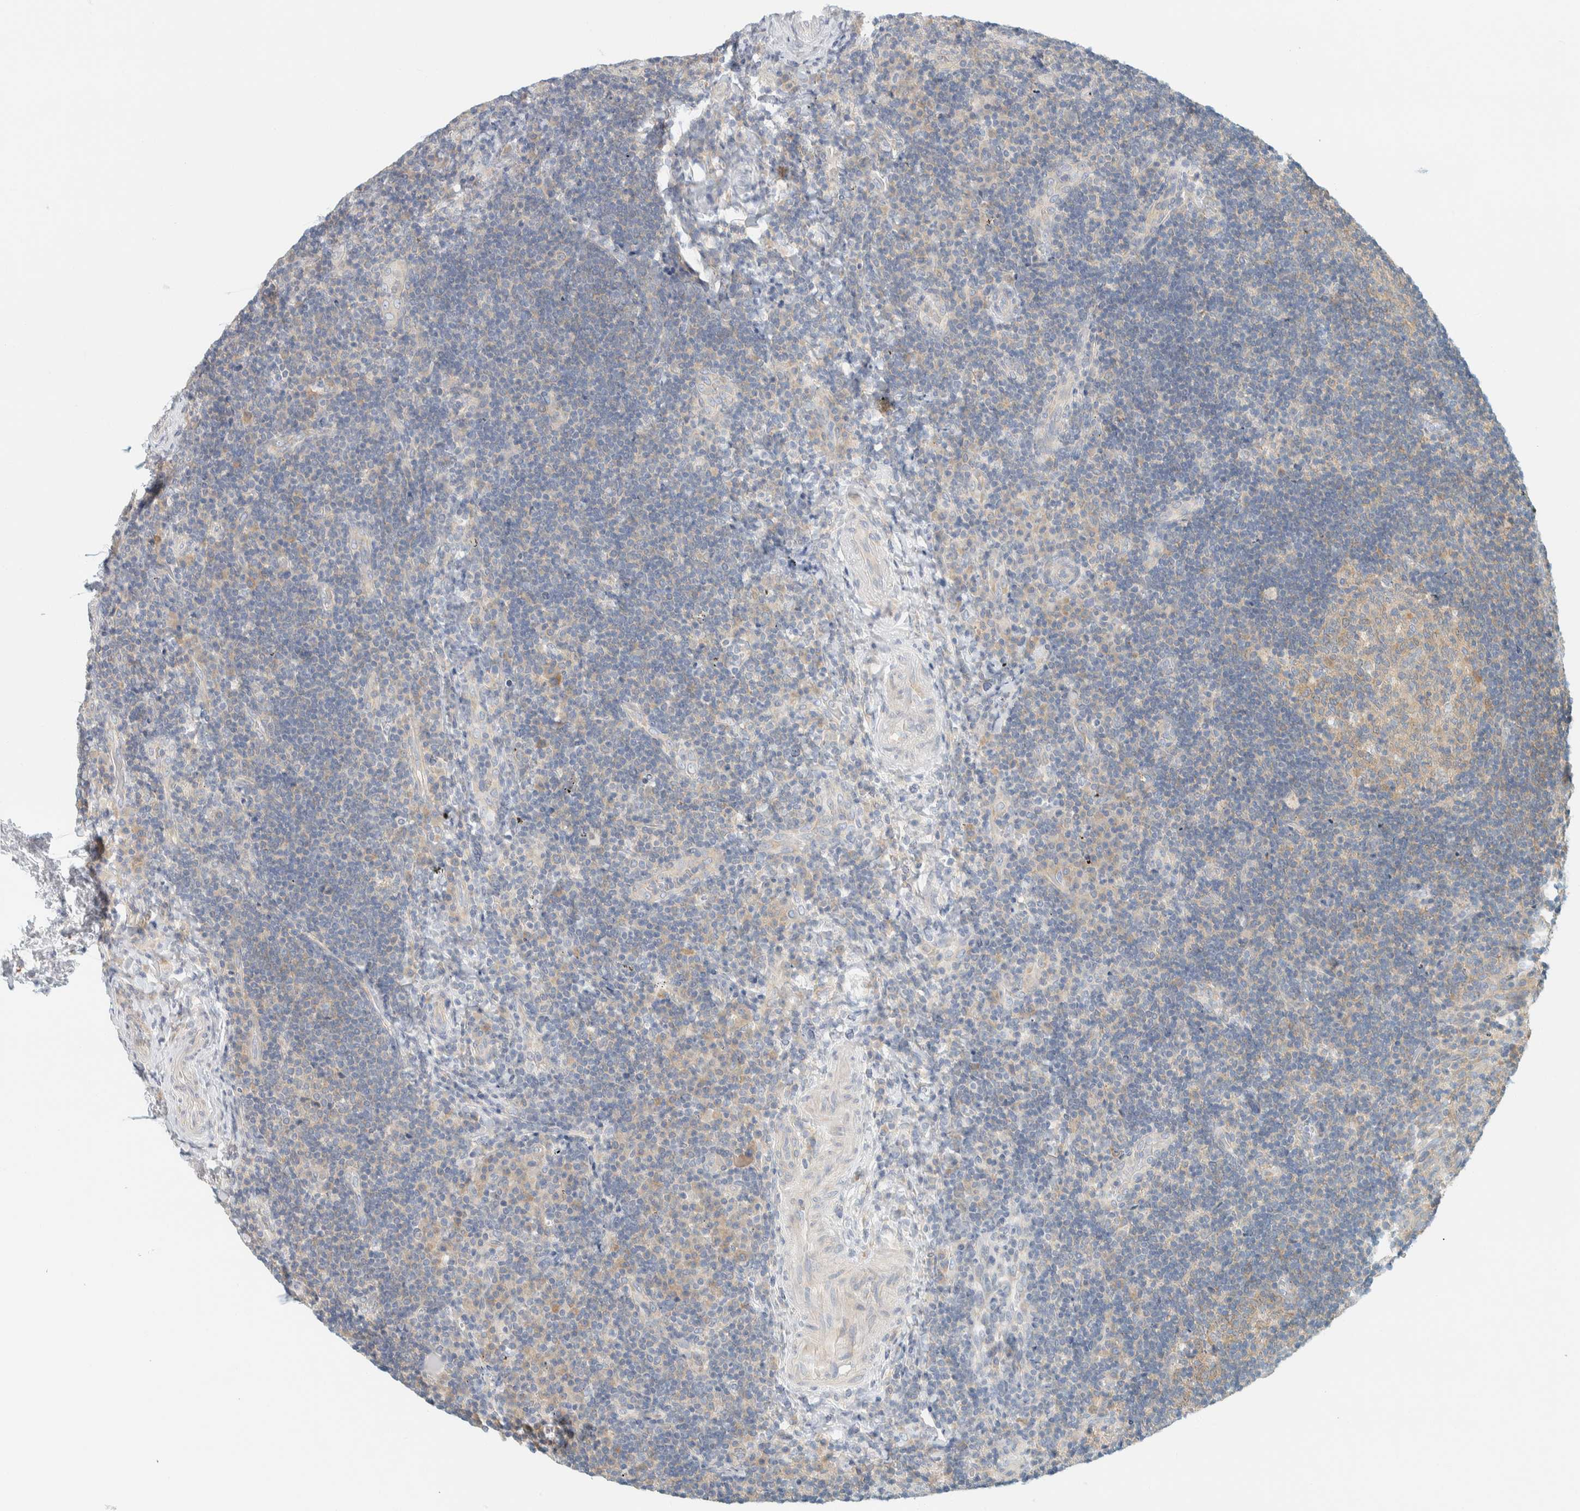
{"staining": {"intensity": "weak", "quantity": "<25%", "location": "cytoplasmic/membranous"}, "tissue": "lymphoma", "cell_type": "Tumor cells", "image_type": "cancer", "snomed": [{"axis": "morphology", "description": "Malignant lymphoma, non-Hodgkin's type, High grade"}, {"axis": "topography", "description": "Tonsil"}], "caption": "This is an immunohistochemistry photomicrograph of lymphoma. There is no expression in tumor cells.", "gene": "PTGES3L-AARSD1", "patient": {"sex": "female", "age": 36}}